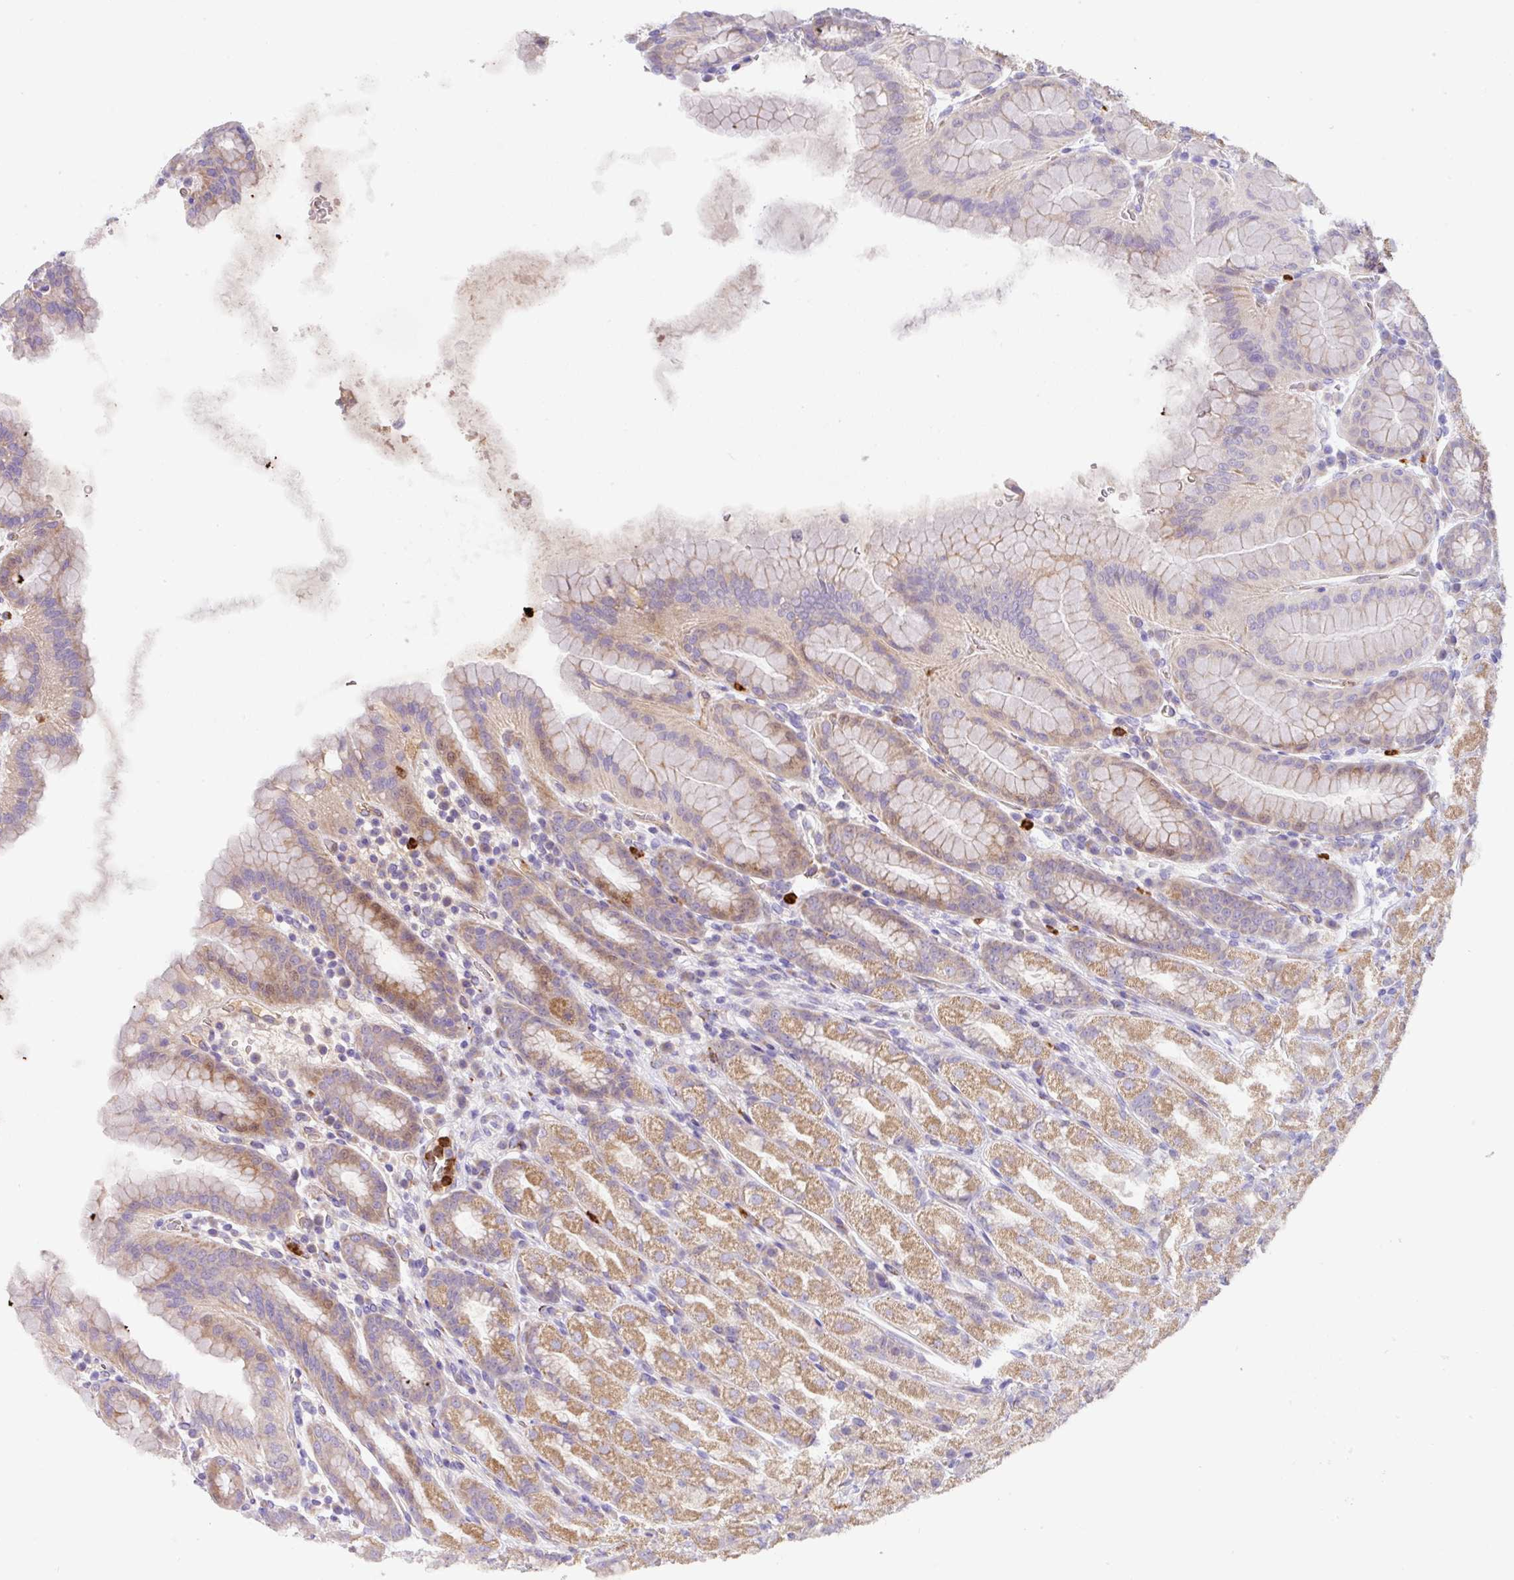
{"staining": {"intensity": "moderate", "quantity": "25%-75%", "location": "cytoplasmic/membranous"}, "tissue": "stomach", "cell_type": "Glandular cells", "image_type": "normal", "snomed": [{"axis": "morphology", "description": "Normal tissue, NOS"}, {"axis": "topography", "description": "Stomach, upper"}, {"axis": "topography", "description": "Stomach"}], "caption": "Moderate cytoplasmic/membranous positivity for a protein is identified in about 25%-75% of glandular cells of unremarkable stomach using IHC.", "gene": "CRISP3", "patient": {"sex": "male", "age": 68}}